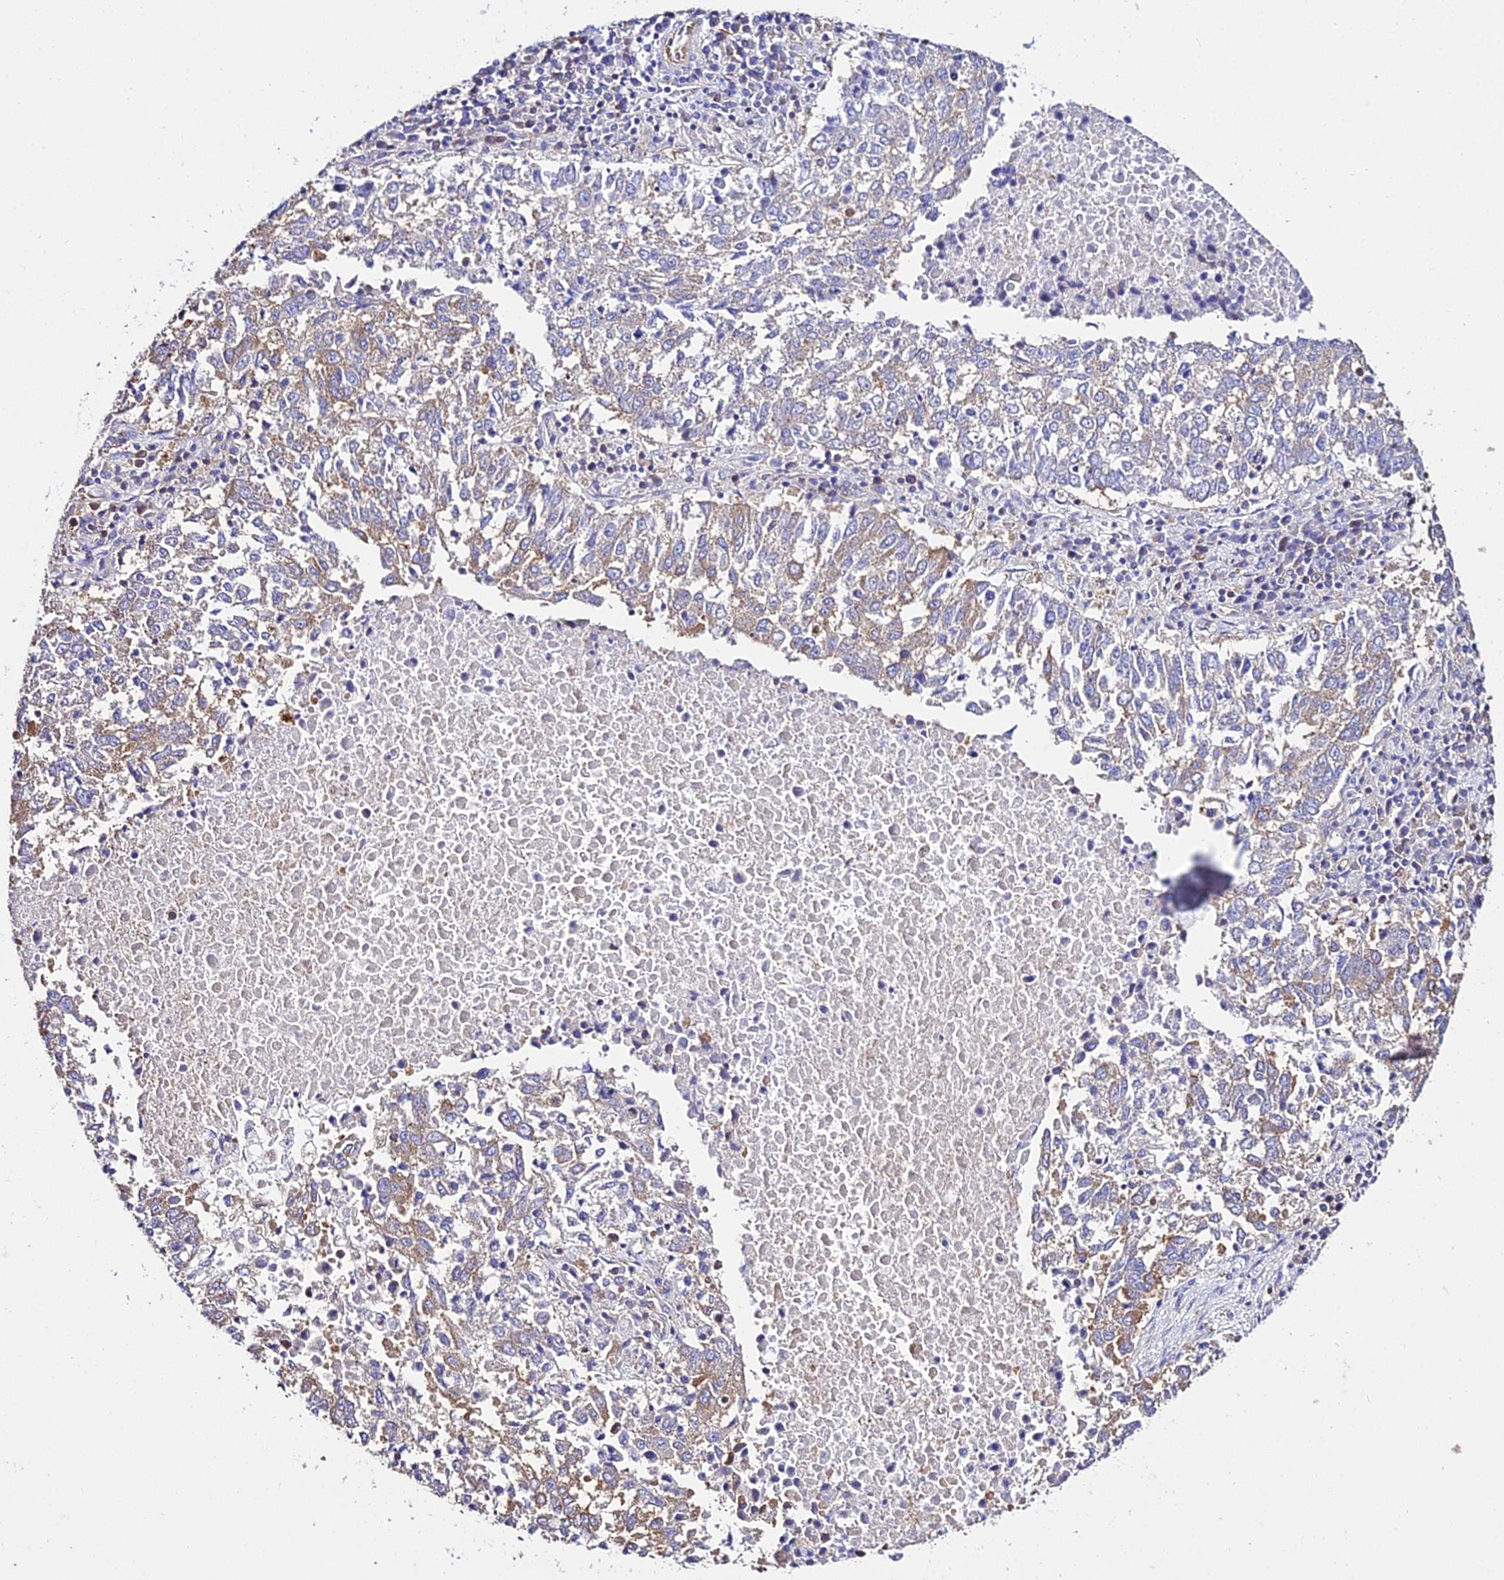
{"staining": {"intensity": "moderate", "quantity": "<25%", "location": "cytoplasmic/membranous"}, "tissue": "lung cancer", "cell_type": "Tumor cells", "image_type": "cancer", "snomed": [{"axis": "morphology", "description": "Squamous cell carcinoma, NOS"}, {"axis": "topography", "description": "Lung"}], "caption": "Immunohistochemistry staining of lung cancer (squamous cell carcinoma), which shows low levels of moderate cytoplasmic/membranous expression in approximately <25% of tumor cells indicating moderate cytoplasmic/membranous protein expression. The staining was performed using DAB (3,3'-diaminobenzidine) (brown) for protein detection and nuclei were counterstained in hematoxylin (blue).", "gene": "TUBA3D", "patient": {"sex": "male", "age": 73}}